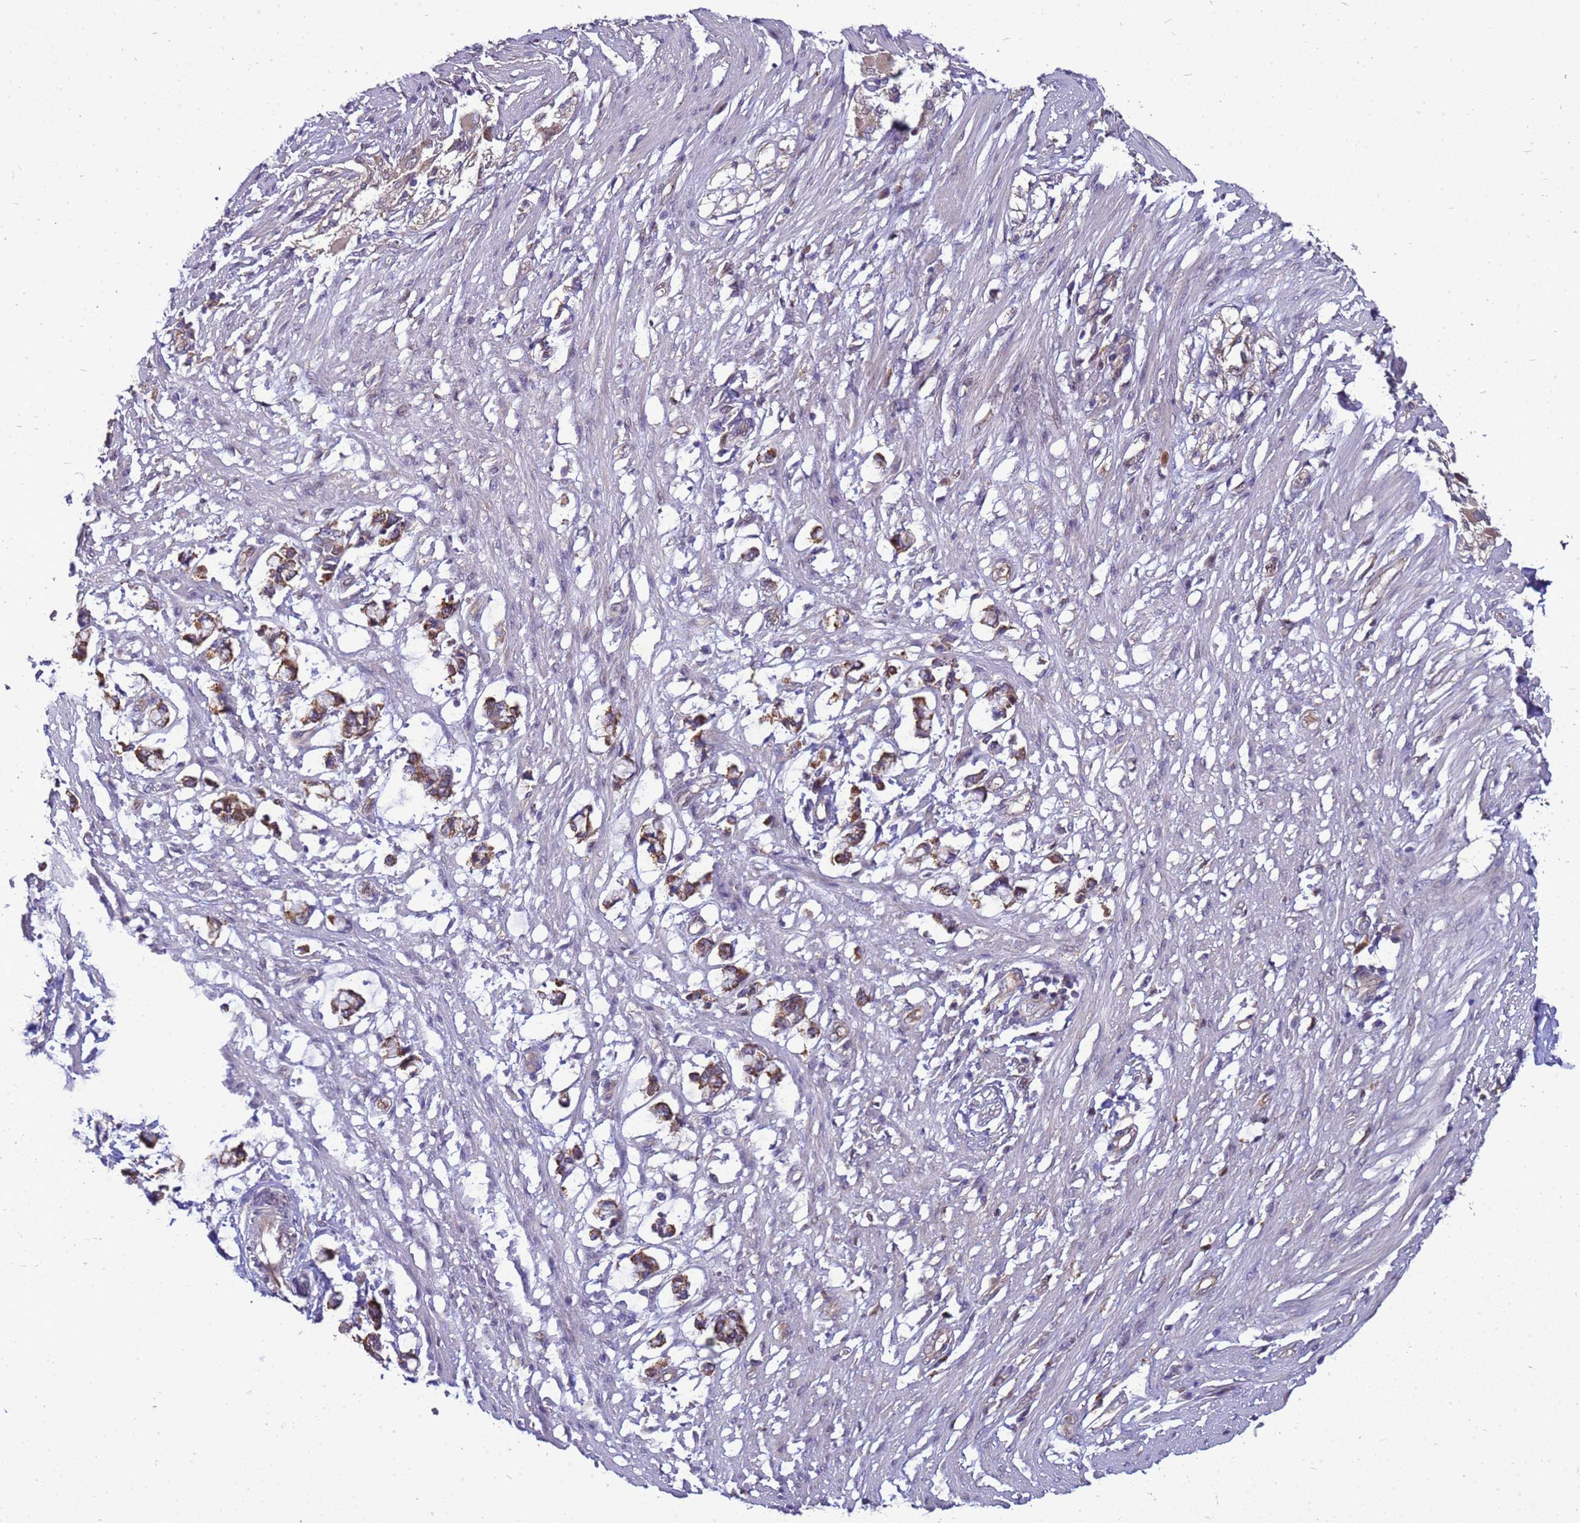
{"staining": {"intensity": "weak", "quantity": "<25%", "location": "cytoplasmic/membranous"}, "tissue": "smooth muscle", "cell_type": "Smooth muscle cells", "image_type": "normal", "snomed": [{"axis": "morphology", "description": "Normal tissue, NOS"}, {"axis": "morphology", "description": "Adenocarcinoma, NOS"}, {"axis": "topography", "description": "Colon"}, {"axis": "topography", "description": "Peripheral nerve tissue"}], "caption": "This is an IHC image of normal smooth muscle. There is no positivity in smooth muscle cells.", "gene": "EIF4EBP3", "patient": {"sex": "male", "age": 14}}